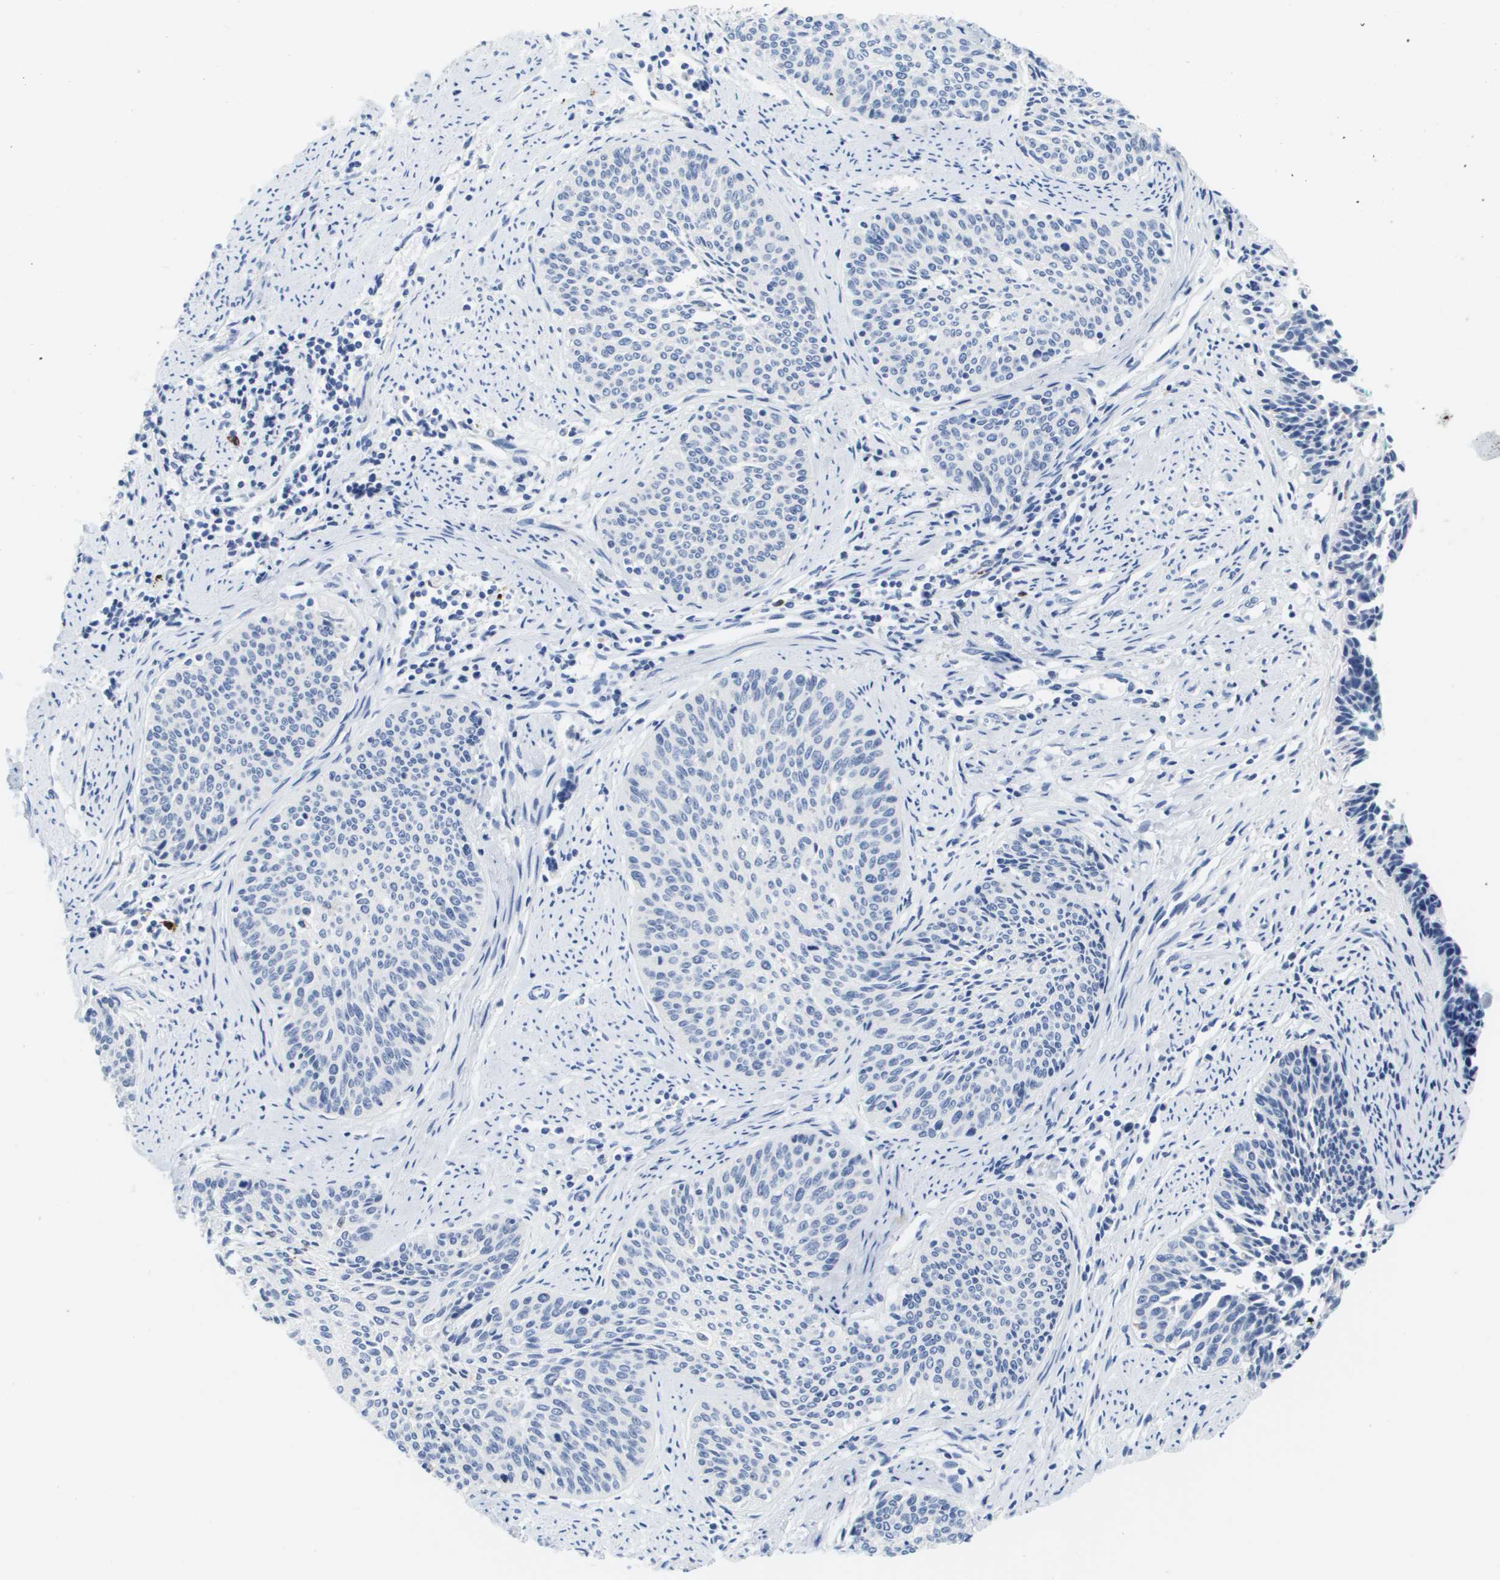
{"staining": {"intensity": "negative", "quantity": "none", "location": "none"}, "tissue": "cervical cancer", "cell_type": "Tumor cells", "image_type": "cancer", "snomed": [{"axis": "morphology", "description": "Squamous cell carcinoma, NOS"}, {"axis": "topography", "description": "Cervix"}], "caption": "The image reveals no staining of tumor cells in cervical squamous cell carcinoma.", "gene": "HMOX1", "patient": {"sex": "female", "age": 55}}